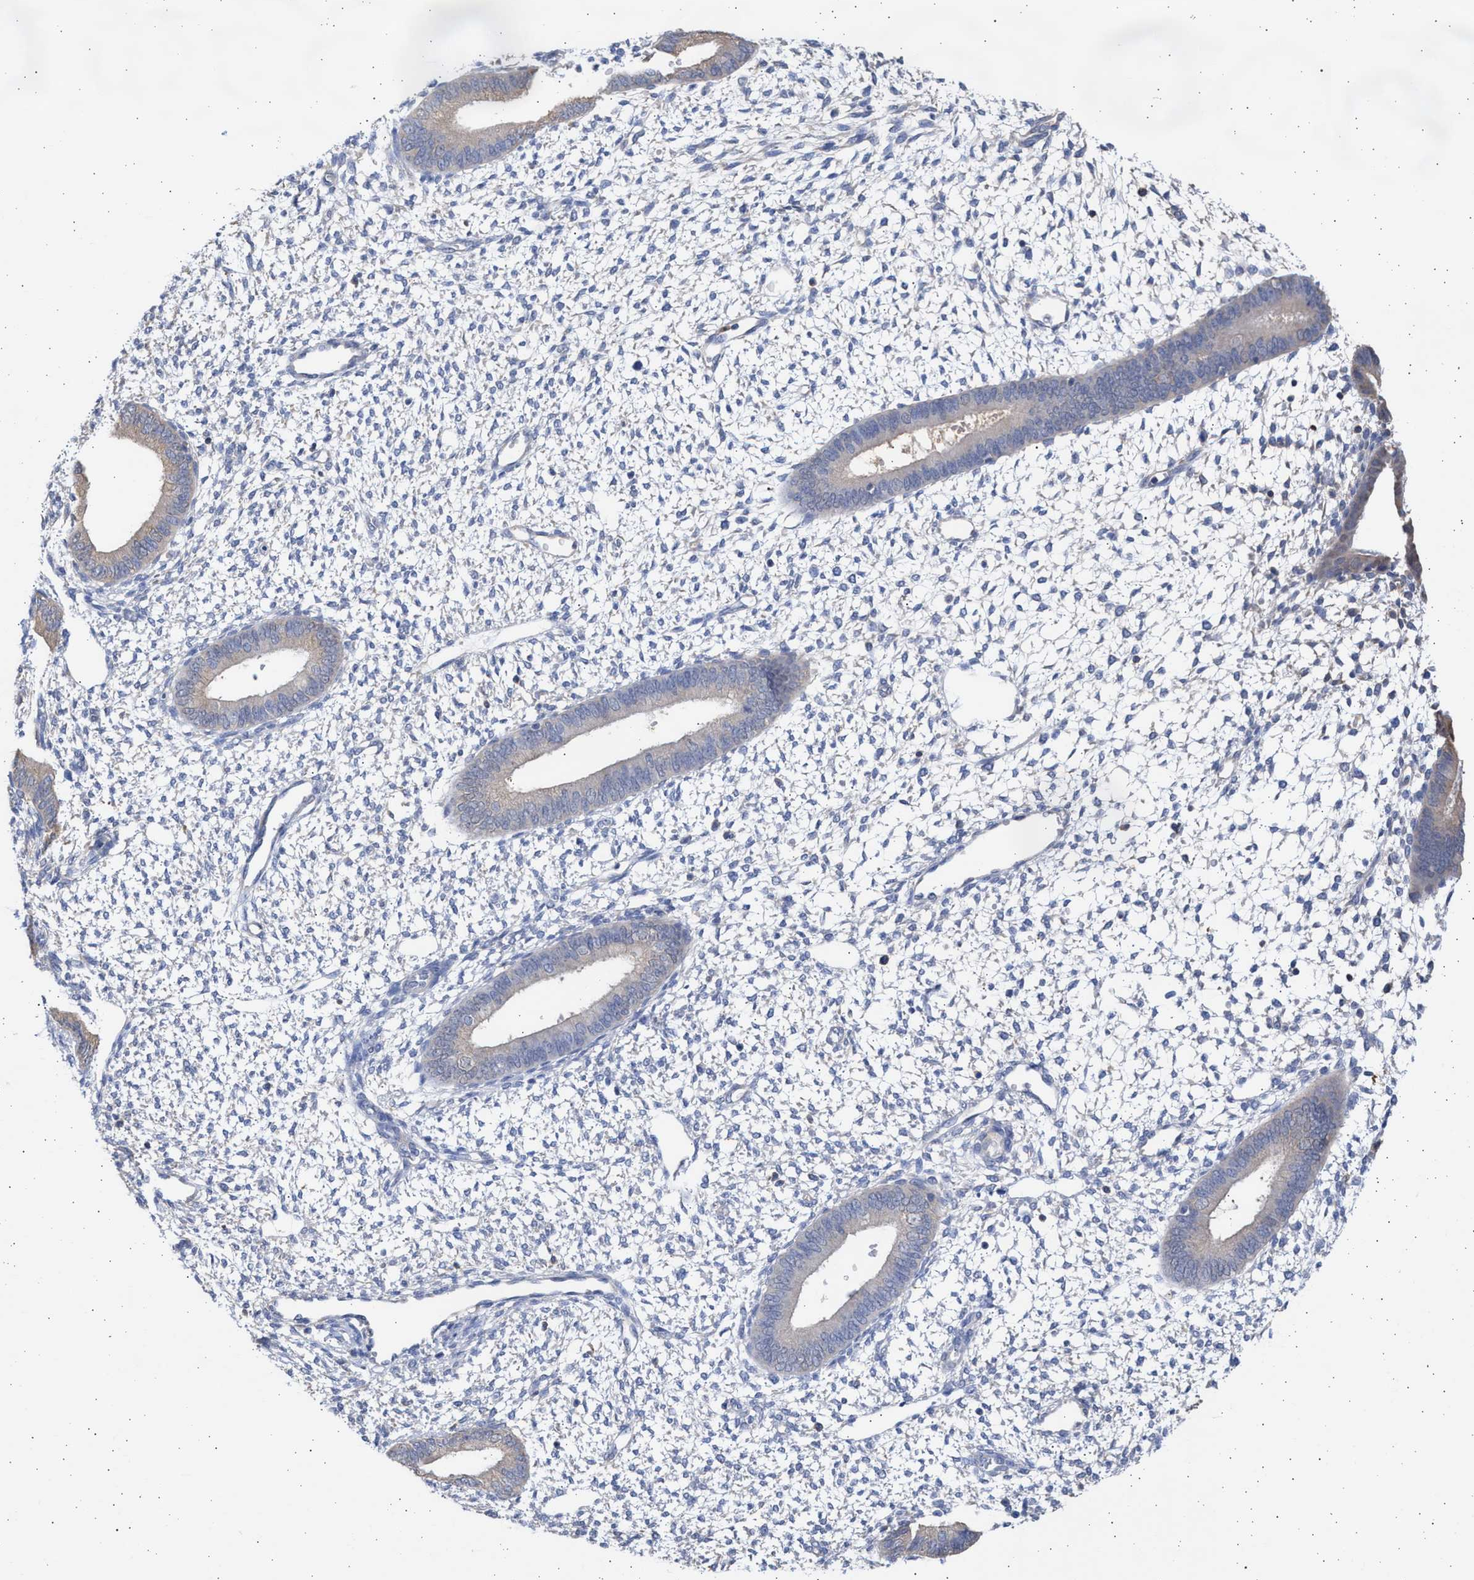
{"staining": {"intensity": "weak", "quantity": "<25%", "location": "cytoplasmic/membranous"}, "tissue": "endometrium", "cell_type": "Cells in endometrial stroma", "image_type": "normal", "snomed": [{"axis": "morphology", "description": "Normal tissue, NOS"}, {"axis": "topography", "description": "Endometrium"}], "caption": "Human endometrium stained for a protein using immunohistochemistry (IHC) demonstrates no staining in cells in endometrial stroma.", "gene": "ALDOC", "patient": {"sex": "female", "age": 46}}